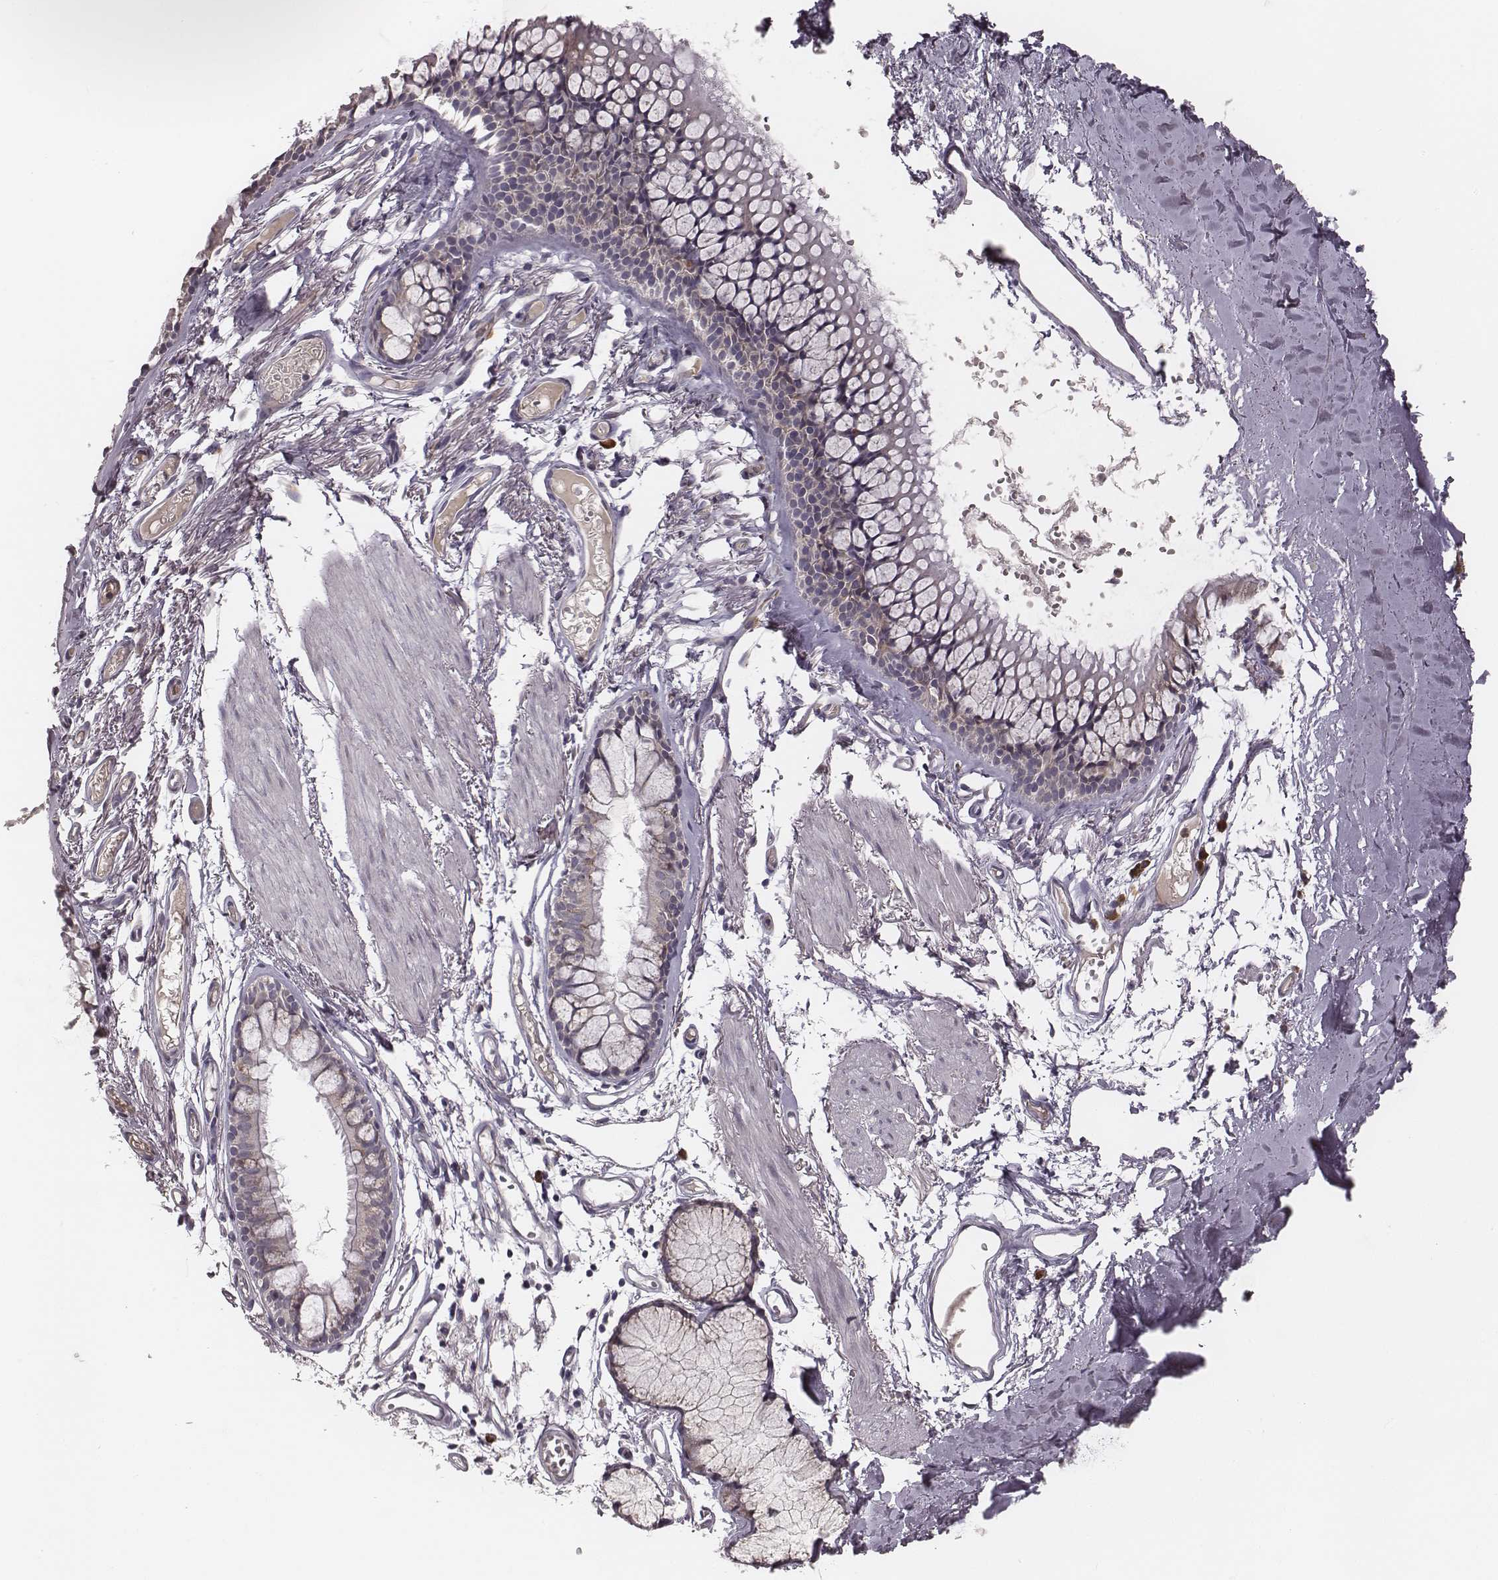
{"staining": {"intensity": "negative", "quantity": "none", "location": "none"}, "tissue": "soft tissue", "cell_type": "Fibroblasts", "image_type": "normal", "snomed": [{"axis": "morphology", "description": "Normal tissue, NOS"}, {"axis": "topography", "description": "Cartilage tissue"}, {"axis": "topography", "description": "Bronchus"}], "caption": "This is an immunohistochemistry (IHC) photomicrograph of benign soft tissue. There is no staining in fibroblasts.", "gene": "P2RX5", "patient": {"sex": "female", "age": 79}}